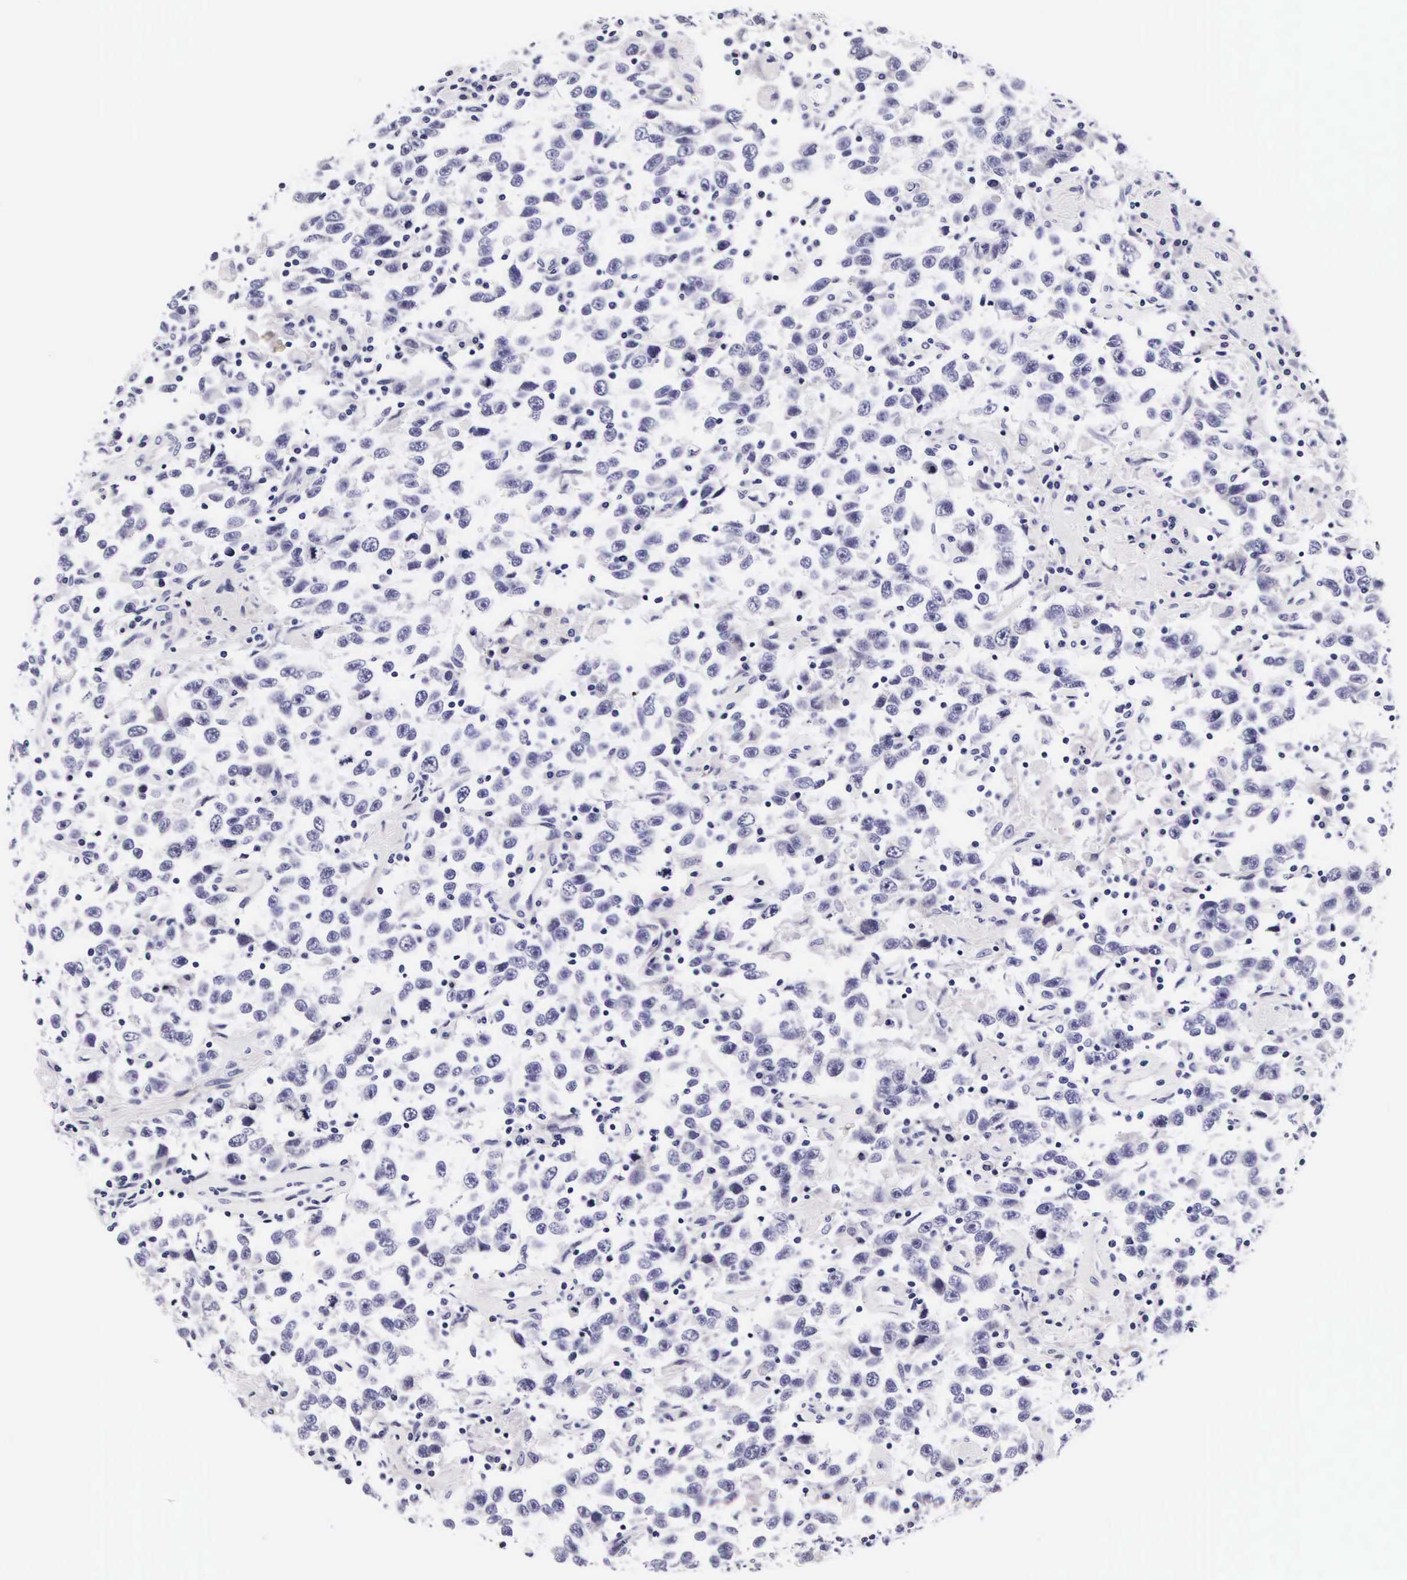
{"staining": {"intensity": "negative", "quantity": "none", "location": "none"}, "tissue": "testis cancer", "cell_type": "Tumor cells", "image_type": "cancer", "snomed": [{"axis": "morphology", "description": "Seminoma, NOS"}, {"axis": "topography", "description": "Testis"}], "caption": "Immunohistochemistry (IHC) photomicrograph of testis seminoma stained for a protein (brown), which reveals no positivity in tumor cells. (Brightfield microscopy of DAB immunohistochemistry at high magnification).", "gene": "UPRT", "patient": {"sex": "male", "age": 41}}